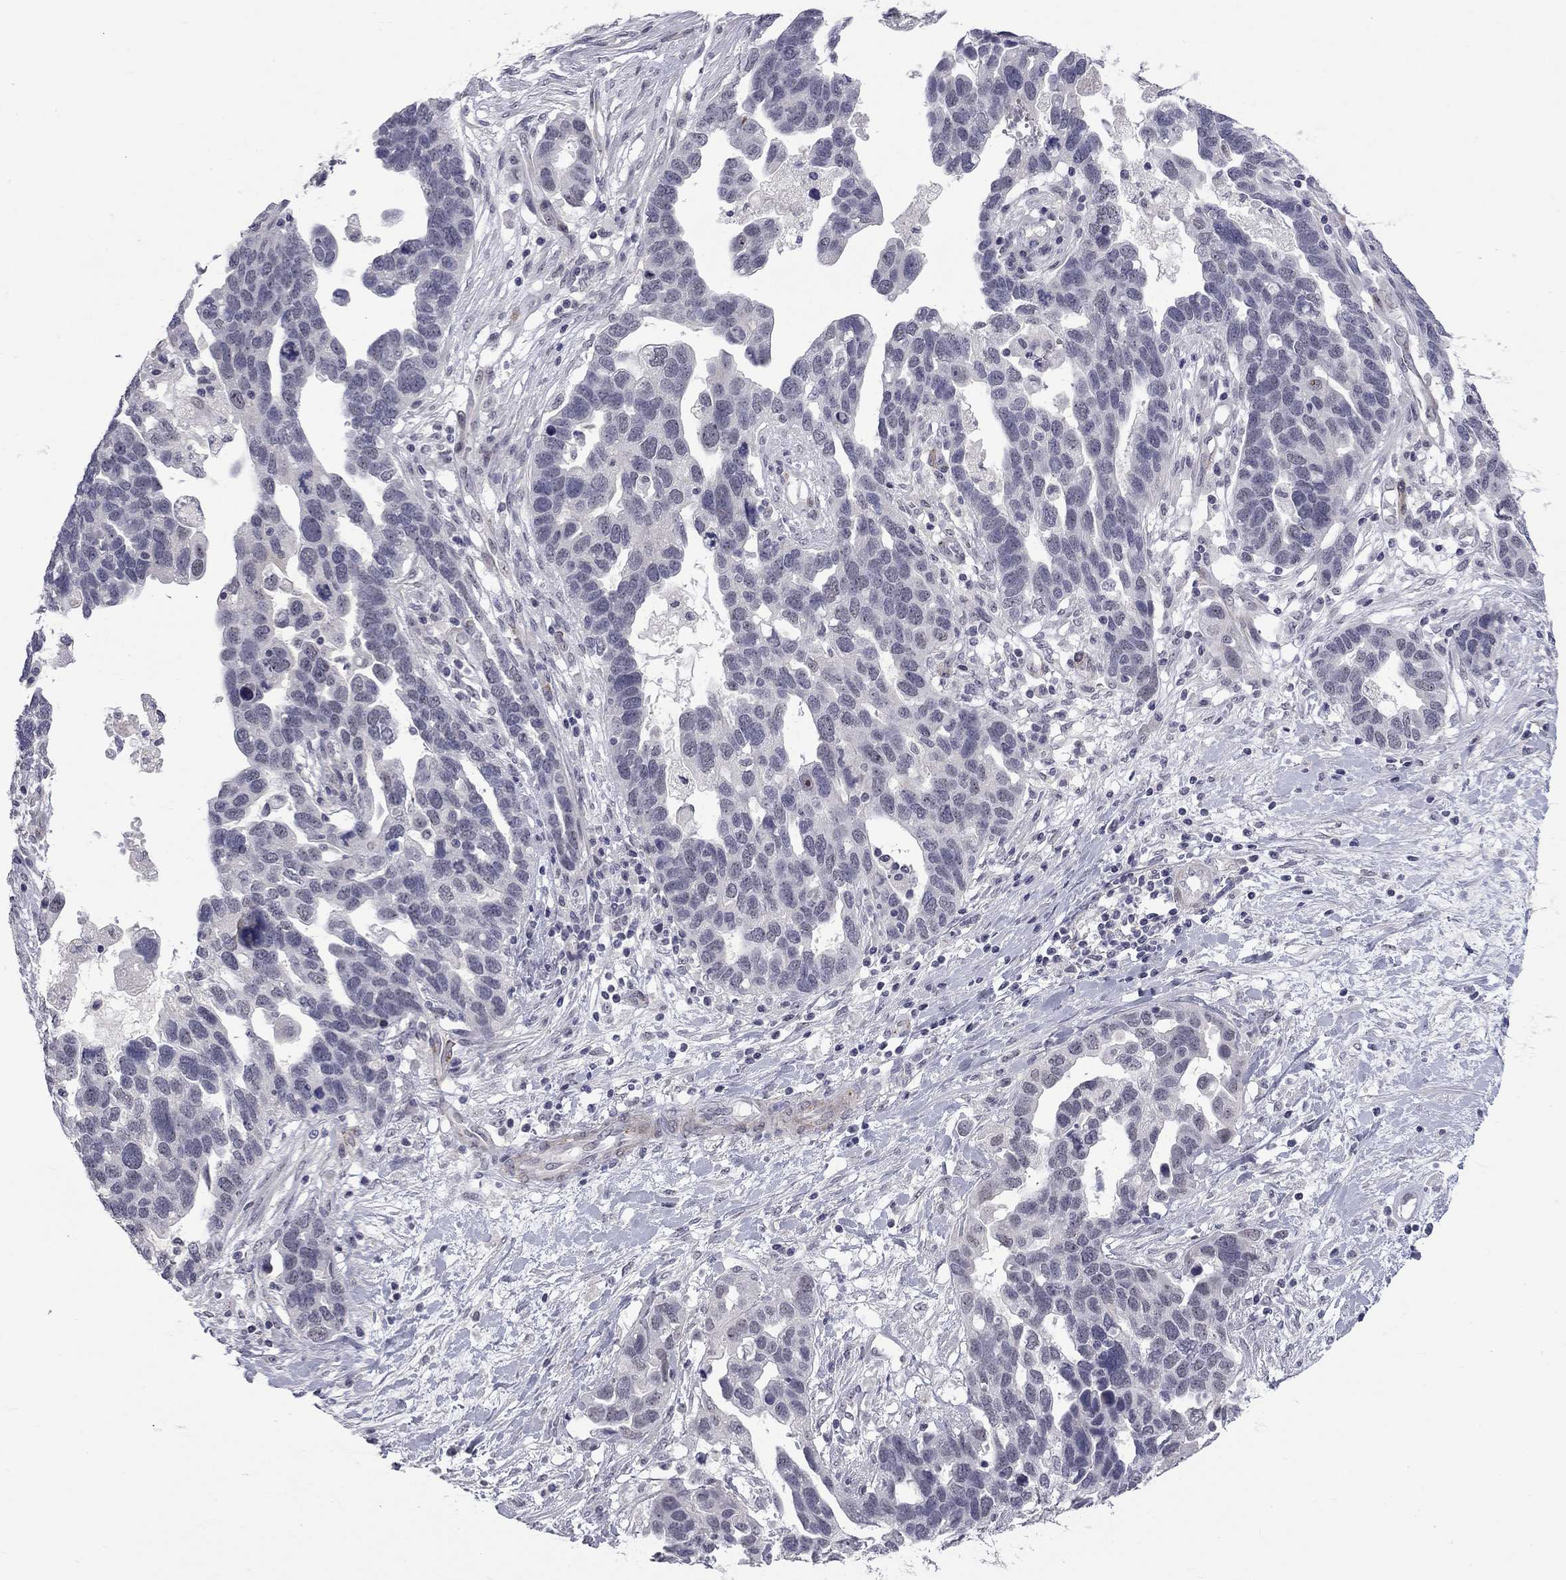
{"staining": {"intensity": "negative", "quantity": "none", "location": "none"}, "tissue": "ovarian cancer", "cell_type": "Tumor cells", "image_type": "cancer", "snomed": [{"axis": "morphology", "description": "Cystadenocarcinoma, serous, NOS"}, {"axis": "topography", "description": "Ovary"}], "caption": "The image demonstrates no staining of tumor cells in ovarian serous cystadenocarcinoma.", "gene": "GSG1L", "patient": {"sex": "female", "age": 54}}